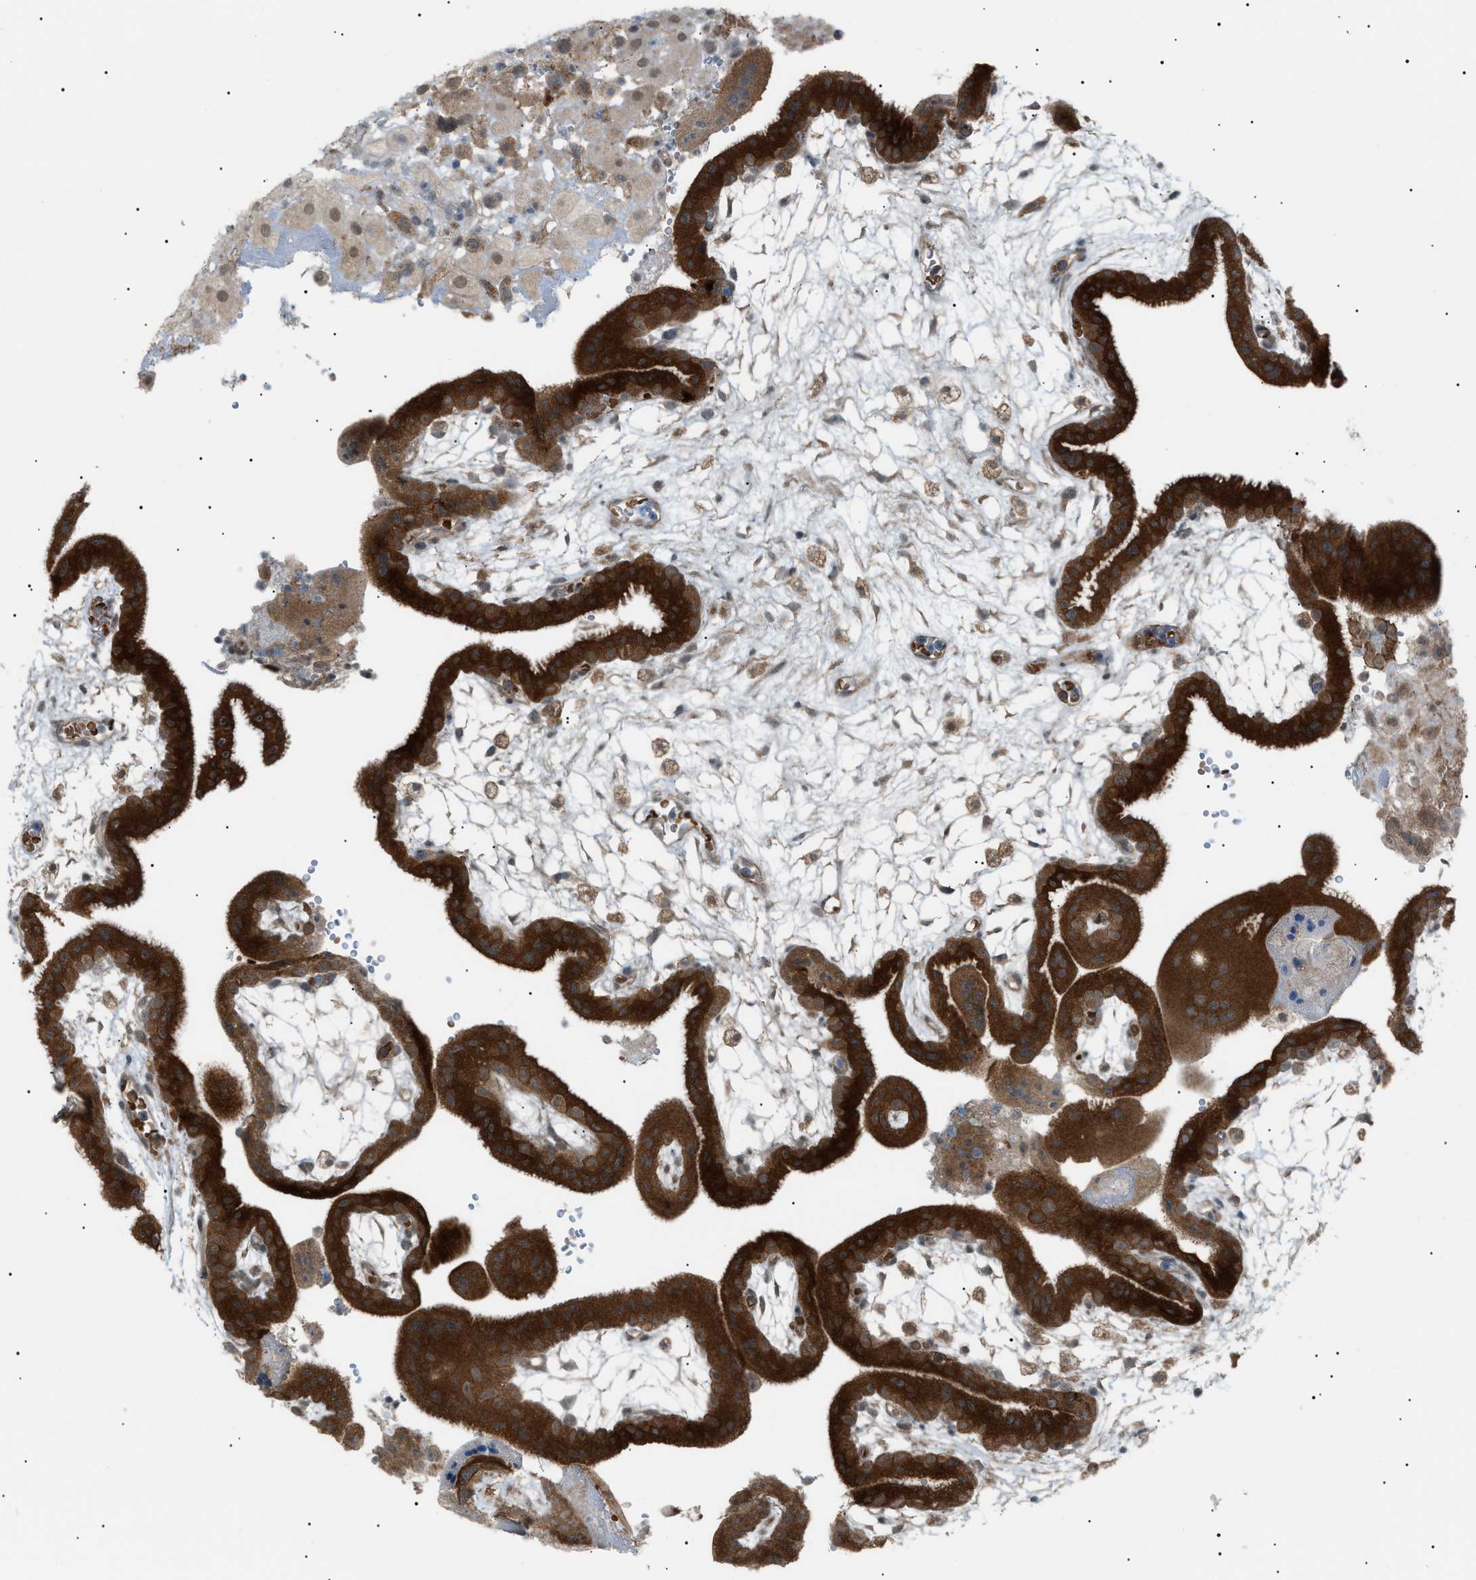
{"staining": {"intensity": "strong", "quantity": "25%-75%", "location": "cytoplasmic/membranous"}, "tissue": "placenta", "cell_type": "Decidual cells", "image_type": "normal", "snomed": [{"axis": "morphology", "description": "Normal tissue, NOS"}, {"axis": "topography", "description": "Placenta"}], "caption": "This micrograph exhibits benign placenta stained with immunohistochemistry (IHC) to label a protein in brown. The cytoplasmic/membranous of decidual cells show strong positivity for the protein. Nuclei are counter-stained blue.", "gene": "LPIN2", "patient": {"sex": "female", "age": 18}}